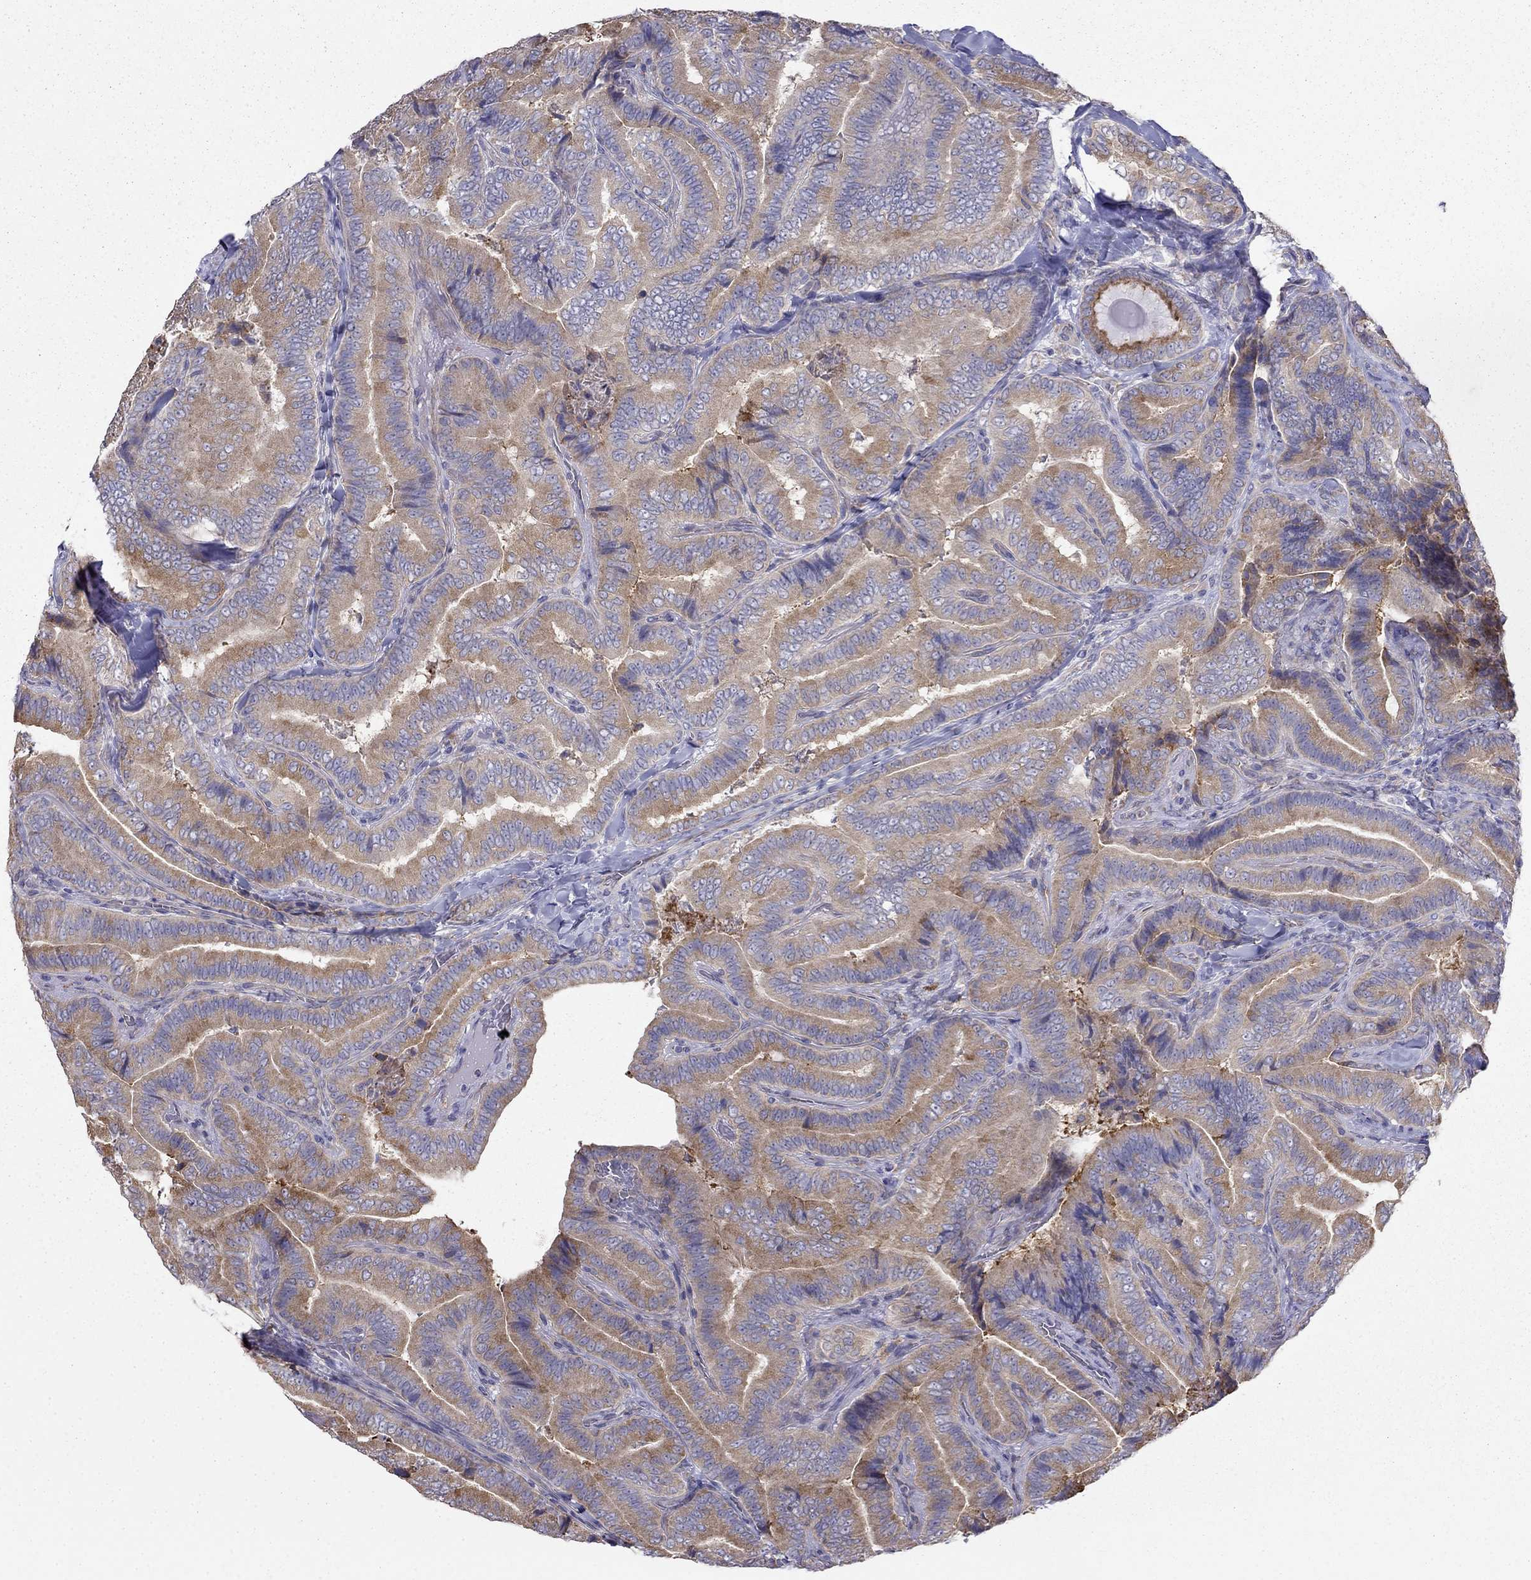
{"staining": {"intensity": "moderate", "quantity": ">75%", "location": "cytoplasmic/membranous"}, "tissue": "thyroid cancer", "cell_type": "Tumor cells", "image_type": "cancer", "snomed": [{"axis": "morphology", "description": "Papillary adenocarcinoma, NOS"}, {"axis": "topography", "description": "Thyroid gland"}], "caption": "Brown immunohistochemical staining in papillary adenocarcinoma (thyroid) shows moderate cytoplasmic/membranous expression in approximately >75% of tumor cells.", "gene": "LONRF2", "patient": {"sex": "male", "age": 61}}